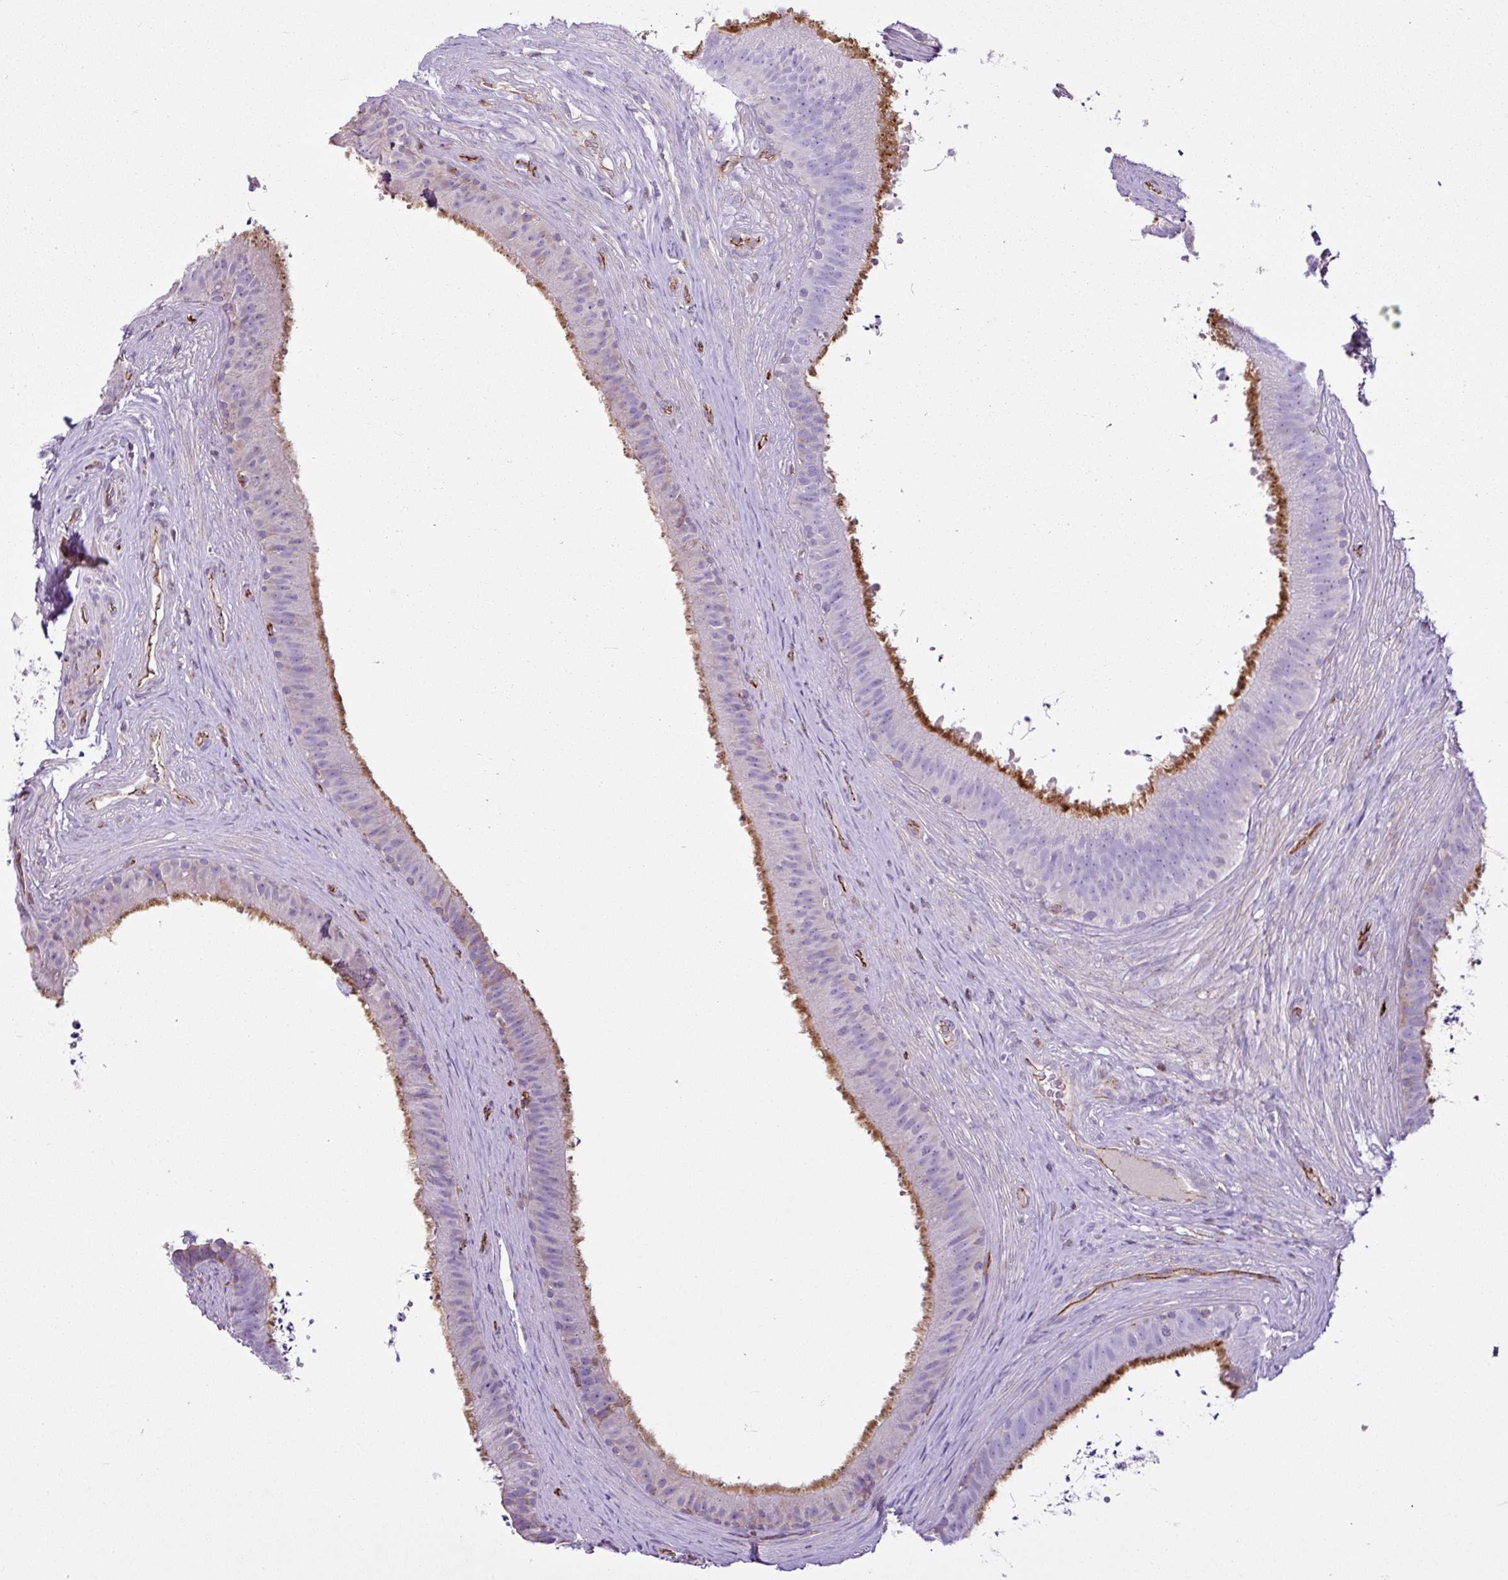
{"staining": {"intensity": "strong", "quantity": "25%-75%", "location": "cytoplasmic/membranous"}, "tissue": "epididymis", "cell_type": "Glandular cells", "image_type": "normal", "snomed": [{"axis": "morphology", "description": "Normal tissue, NOS"}, {"axis": "topography", "description": "Testis"}, {"axis": "topography", "description": "Epididymis"}], "caption": "IHC (DAB (3,3'-diaminobenzidine)) staining of unremarkable epididymis demonstrates strong cytoplasmic/membranous protein expression in about 25%-75% of glandular cells. (brown staining indicates protein expression, while blue staining denotes nuclei).", "gene": "EME2", "patient": {"sex": "male", "age": 41}}